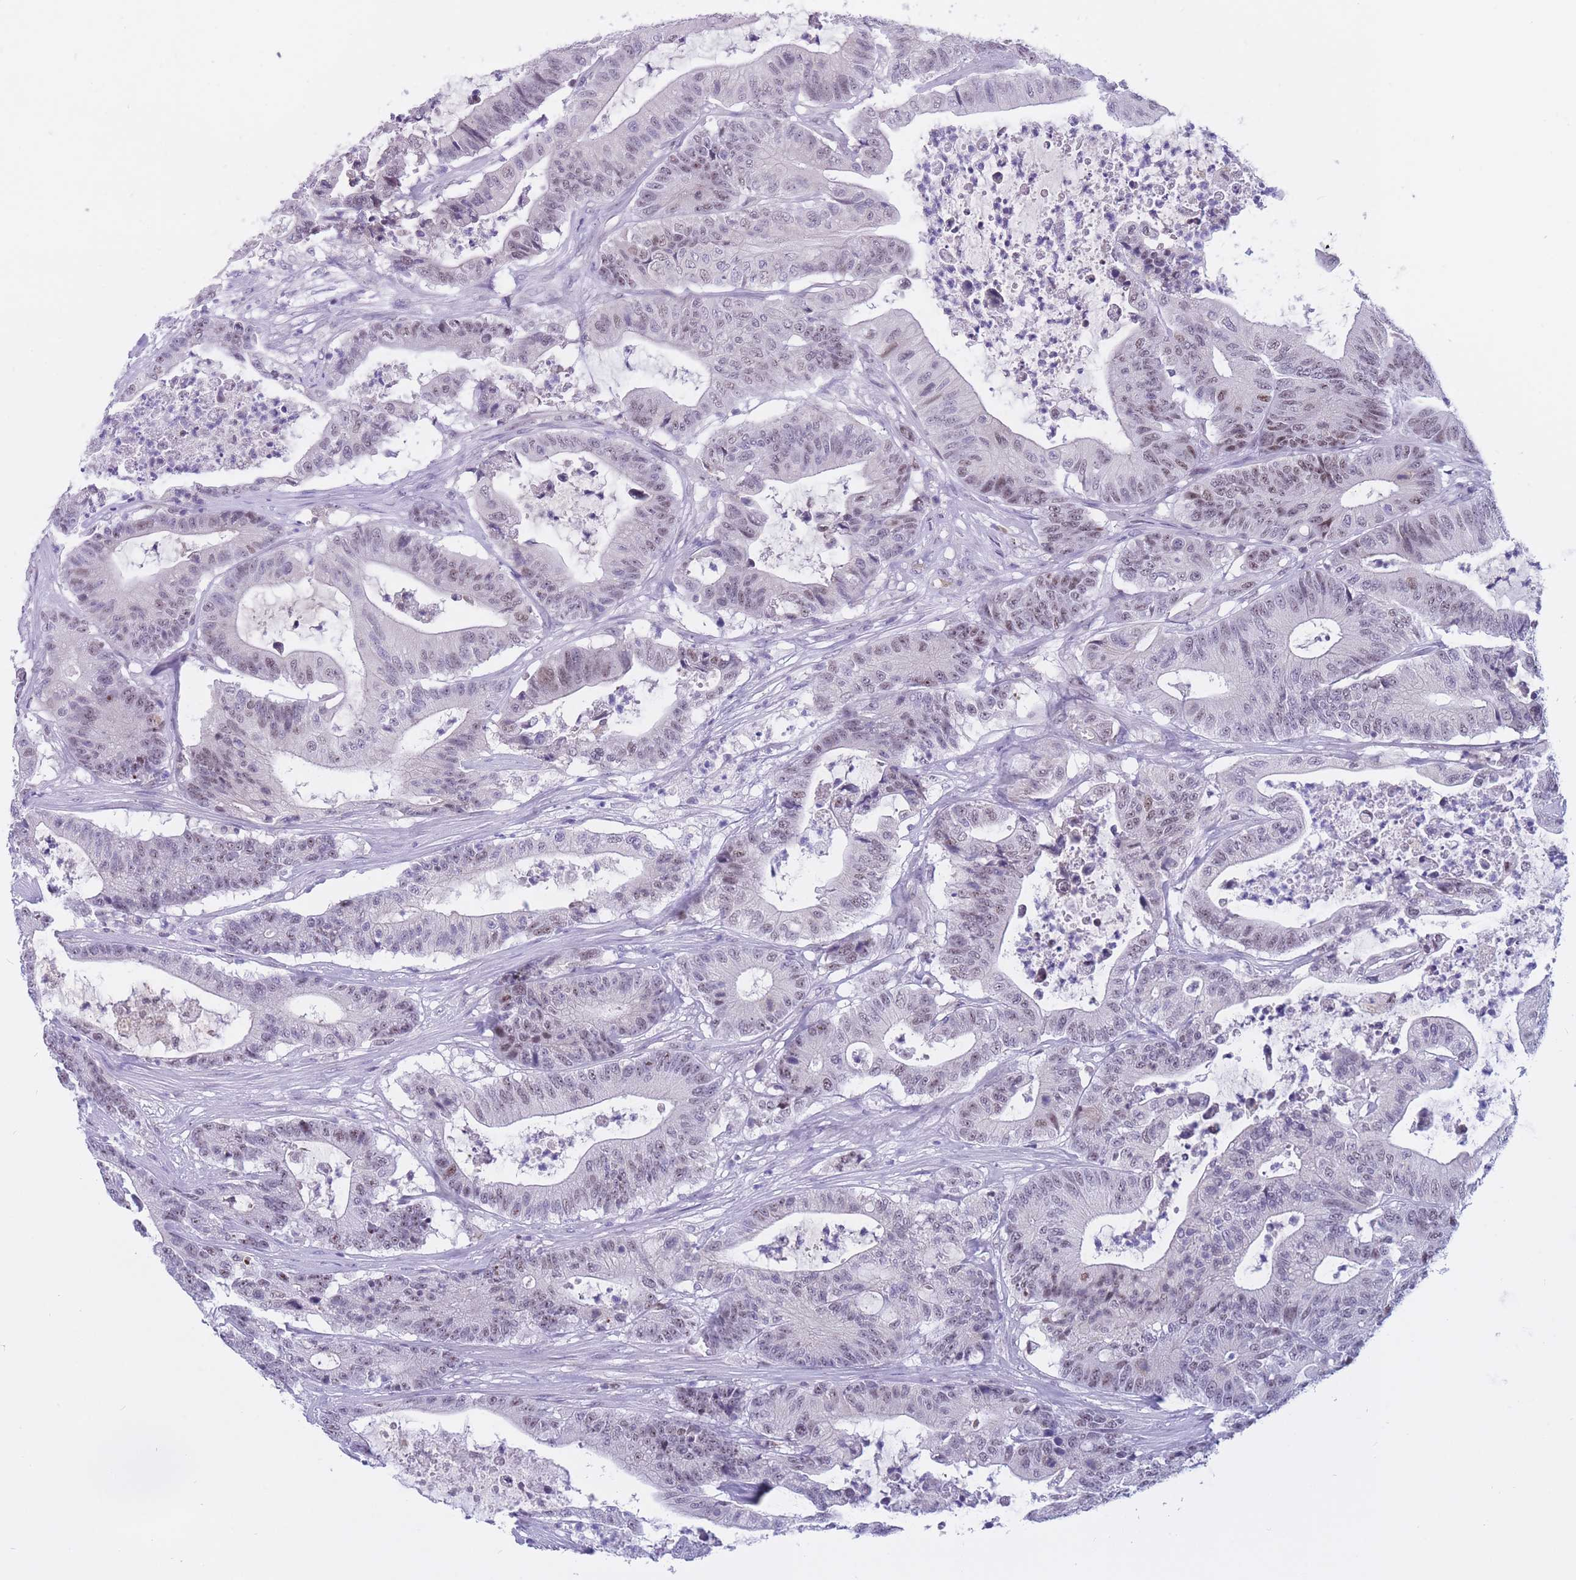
{"staining": {"intensity": "moderate", "quantity": "<25%", "location": "nuclear"}, "tissue": "colorectal cancer", "cell_type": "Tumor cells", "image_type": "cancer", "snomed": [{"axis": "morphology", "description": "Adenocarcinoma, NOS"}, {"axis": "topography", "description": "Colon"}], "caption": "Adenocarcinoma (colorectal) tissue reveals moderate nuclear expression in approximately <25% of tumor cells, visualized by immunohistochemistry.", "gene": "BOP1", "patient": {"sex": "female", "age": 84}}